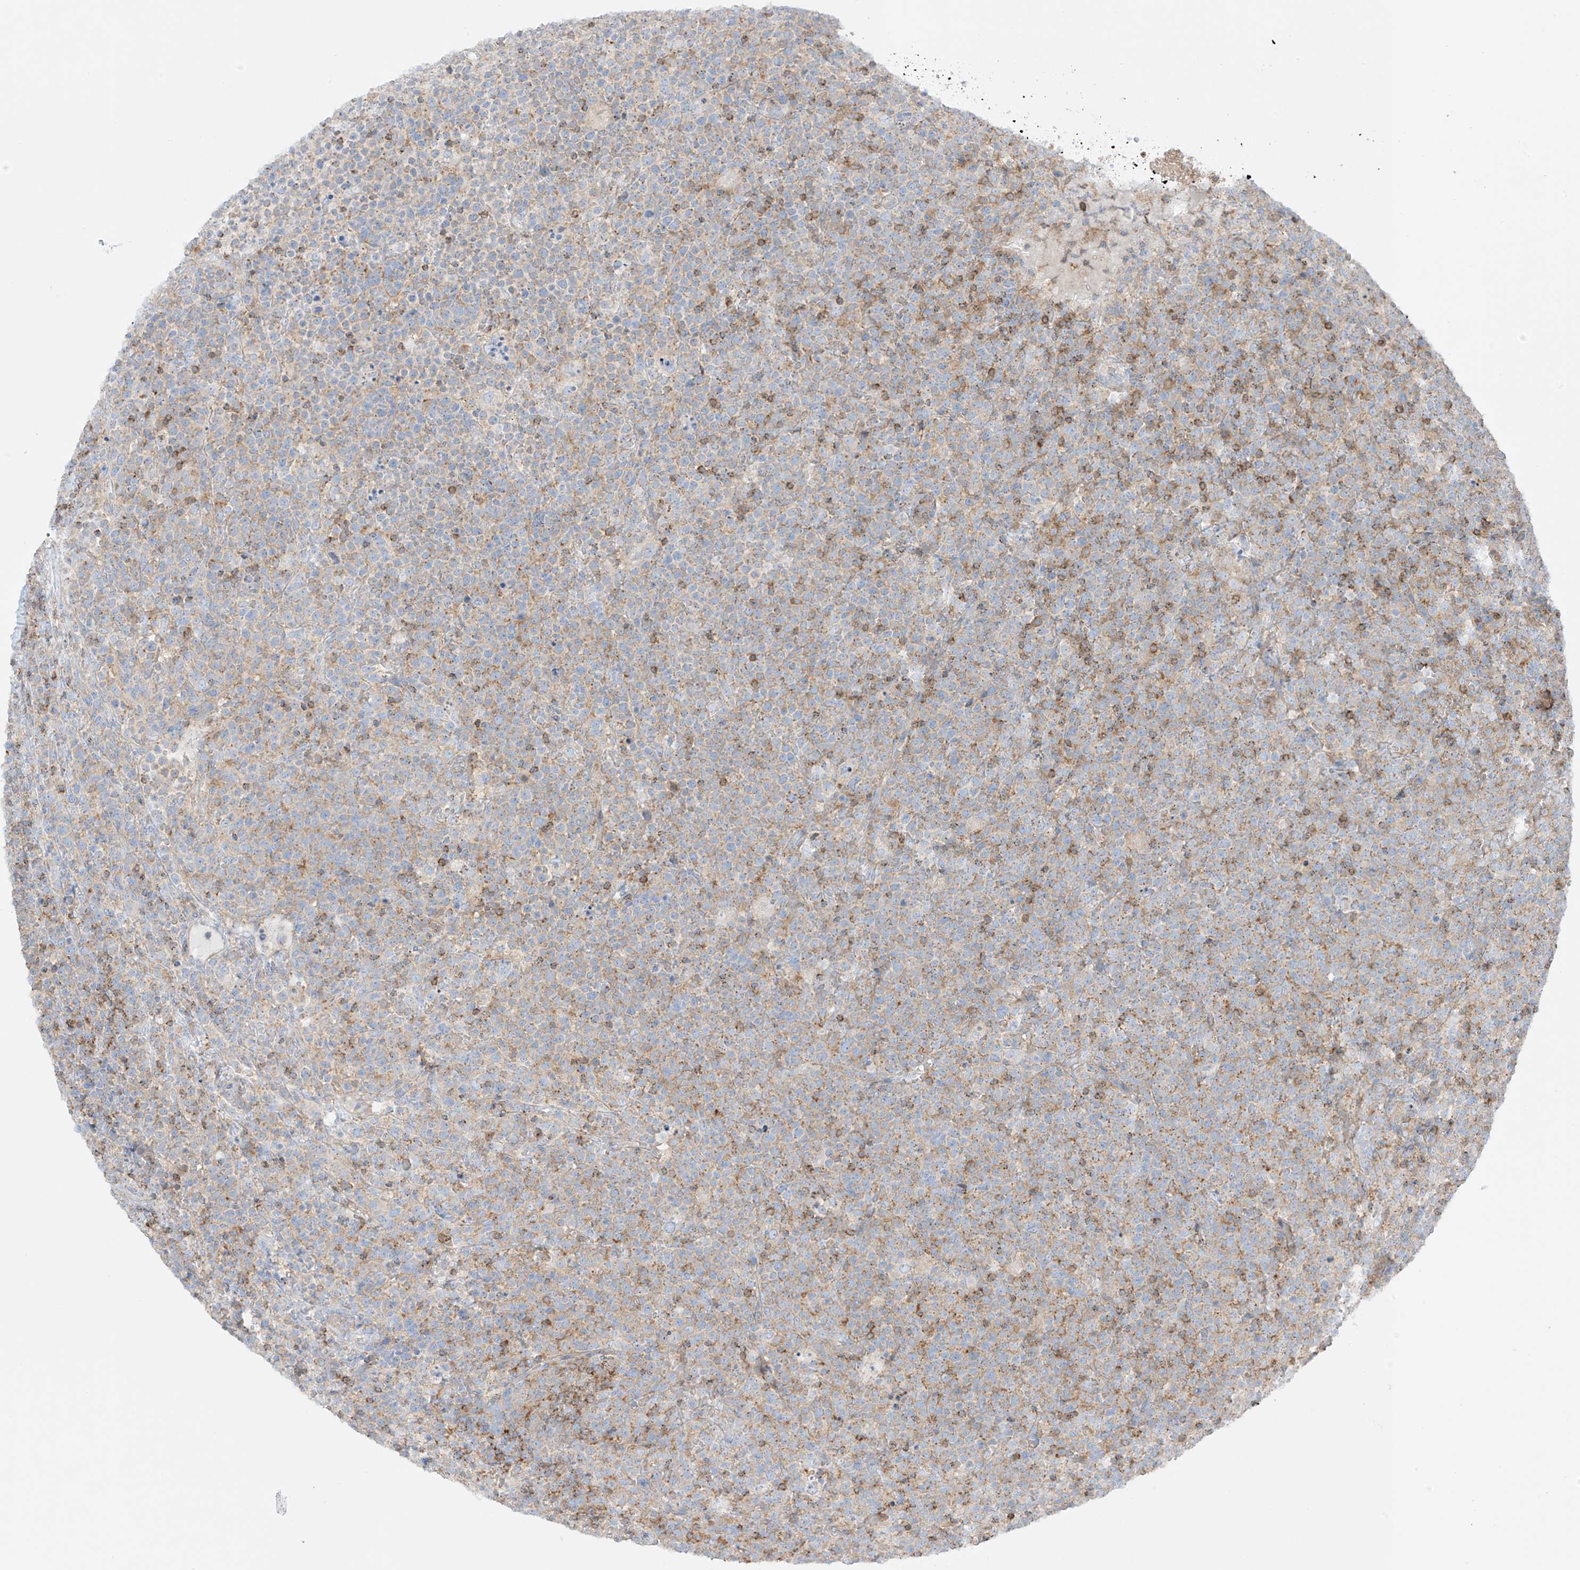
{"staining": {"intensity": "strong", "quantity": "<25%", "location": "cytoplasmic/membranous"}, "tissue": "lymphoma", "cell_type": "Tumor cells", "image_type": "cancer", "snomed": [{"axis": "morphology", "description": "Malignant lymphoma, non-Hodgkin's type, High grade"}, {"axis": "topography", "description": "Lymph node"}], "caption": "Malignant lymphoma, non-Hodgkin's type (high-grade) tissue demonstrates strong cytoplasmic/membranous staining in approximately <25% of tumor cells, visualized by immunohistochemistry.", "gene": "XKR3", "patient": {"sex": "male", "age": 61}}